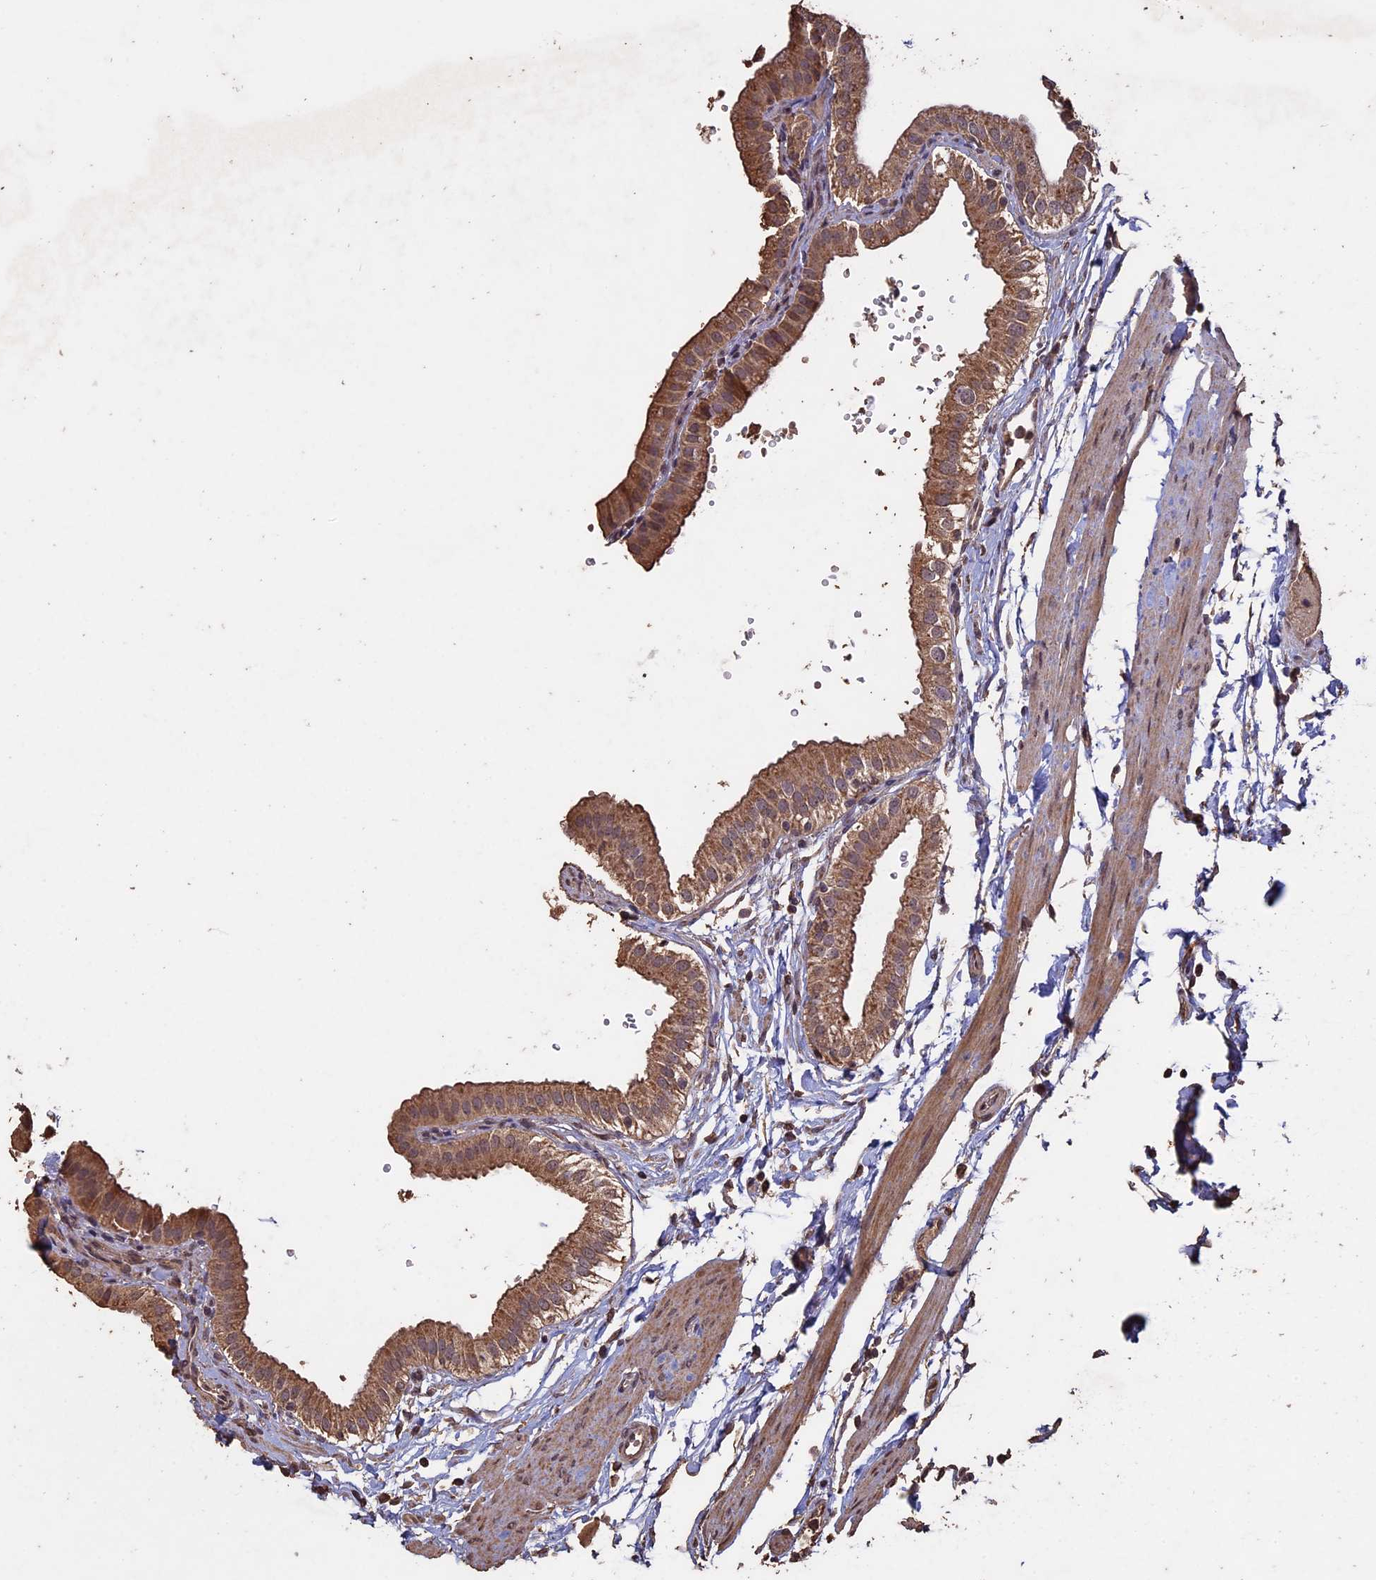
{"staining": {"intensity": "moderate", "quantity": ">75%", "location": "cytoplasmic/membranous"}, "tissue": "gallbladder", "cell_type": "Glandular cells", "image_type": "normal", "snomed": [{"axis": "morphology", "description": "Normal tissue, NOS"}, {"axis": "topography", "description": "Gallbladder"}], "caption": "This is a histology image of immunohistochemistry (IHC) staining of unremarkable gallbladder, which shows moderate expression in the cytoplasmic/membranous of glandular cells.", "gene": "HUNK", "patient": {"sex": "female", "age": 61}}